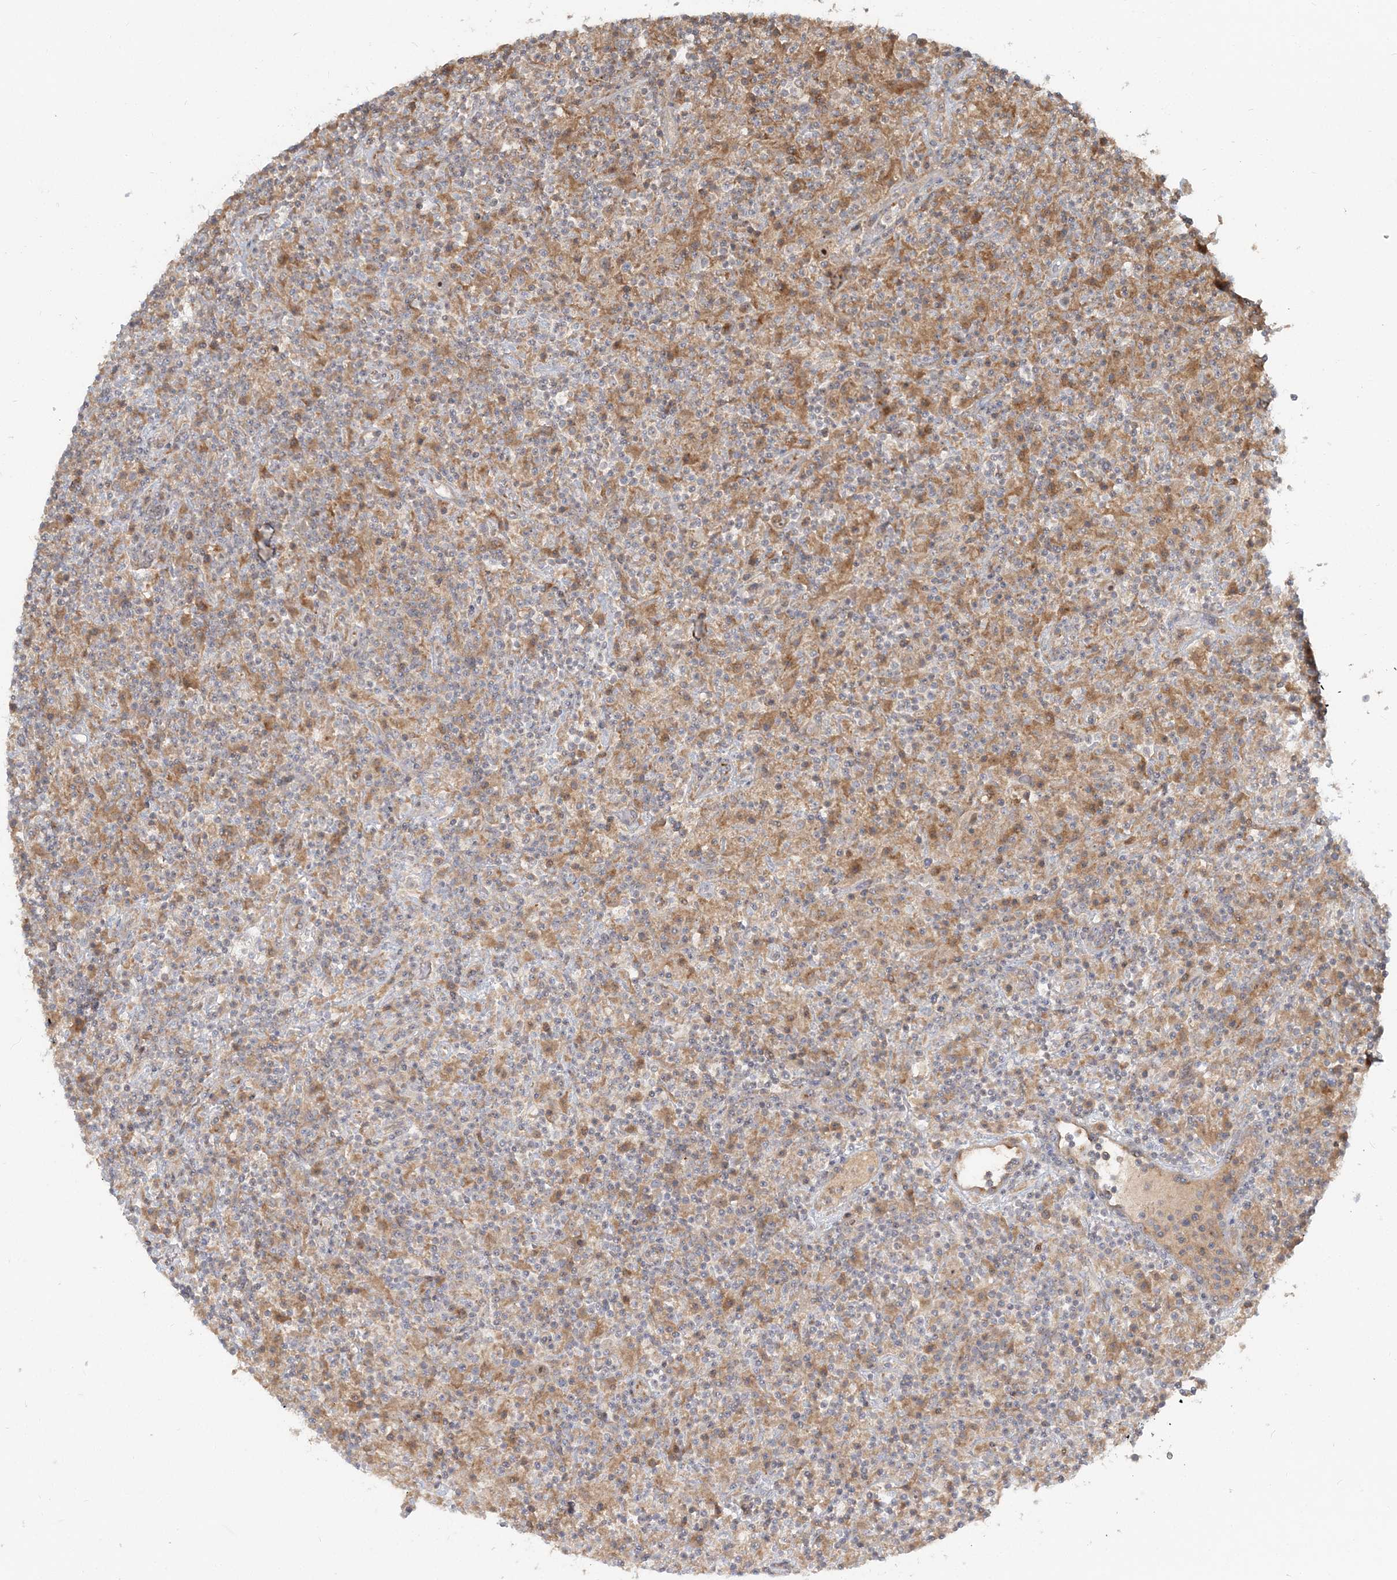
{"staining": {"intensity": "moderate", "quantity": ">75%", "location": "cytoplasmic/membranous,nuclear"}, "tissue": "lymphoma", "cell_type": "Tumor cells", "image_type": "cancer", "snomed": [{"axis": "morphology", "description": "Hodgkin's disease, NOS"}, {"axis": "topography", "description": "Lymph node"}], "caption": "High-power microscopy captured an IHC image of Hodgkin's disease, revealing moderate cytoplasmic/membranous and nuclear positivity in about >75% of tumor cells.", "gene": "AP1AR", "patient": {"sex": "male", "age": 70}}